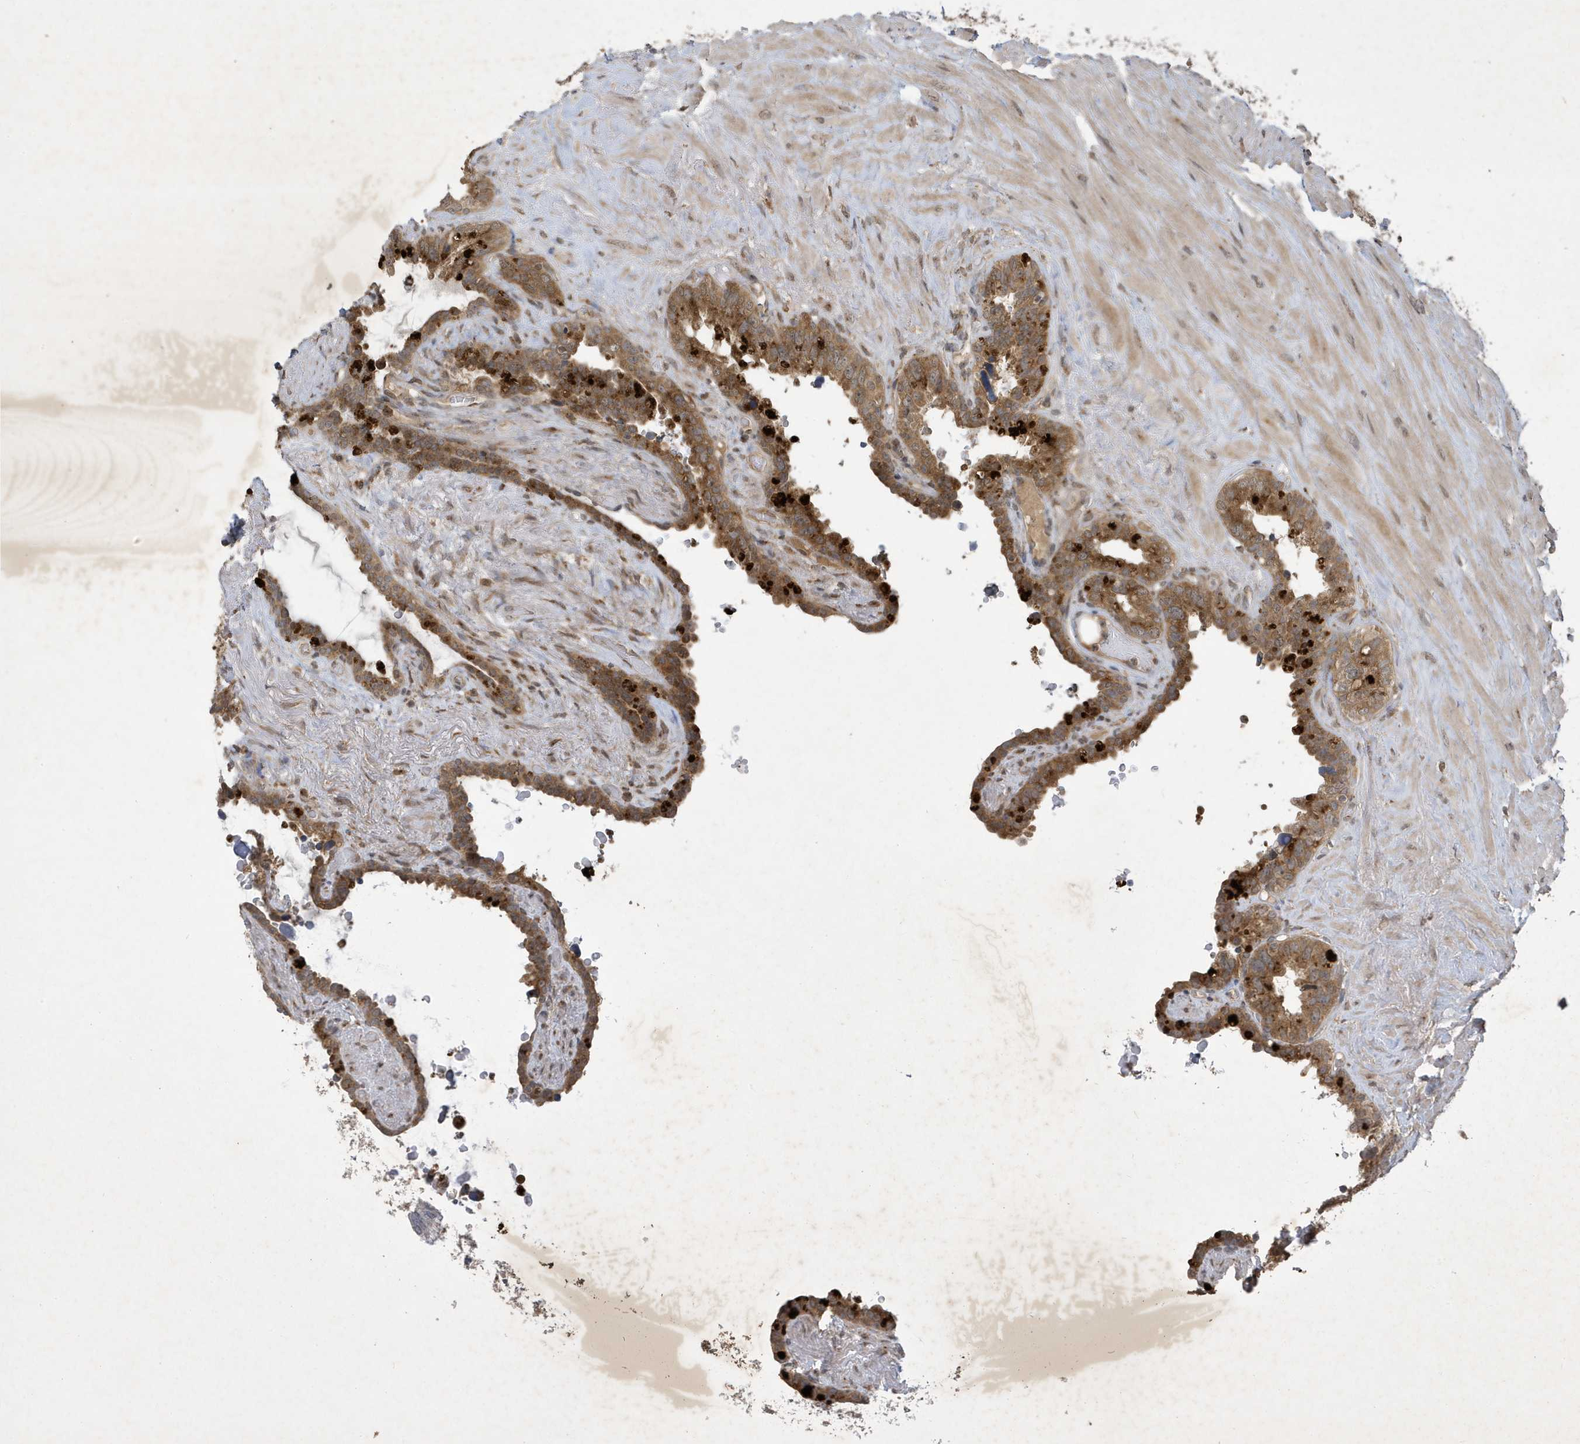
{"staining": {"intensity": "moderate", "quantity": ">75%", "location": "cytoplasmic/membranous"}, "tissue": "seminal vesicle", "cell_type": "Glandular cells", "image_type": "normal", "snomed": [{"axis": "morphology", "description": "Normal tissue, NOS"}, {"axis": "topography", "description": "Seminal veicle"}], "caption": "The immunohistochemical stain highlights moderate cytoplasmic/membranous positivity in glandular cells of unremarkable seminal vesicle. (Stains: DAB in brown, nuclei in blue, Microscopy: brightfield microscopy at high magnification).", "gene": "STX10", "patient": {"sex": "male", "age": 80}}